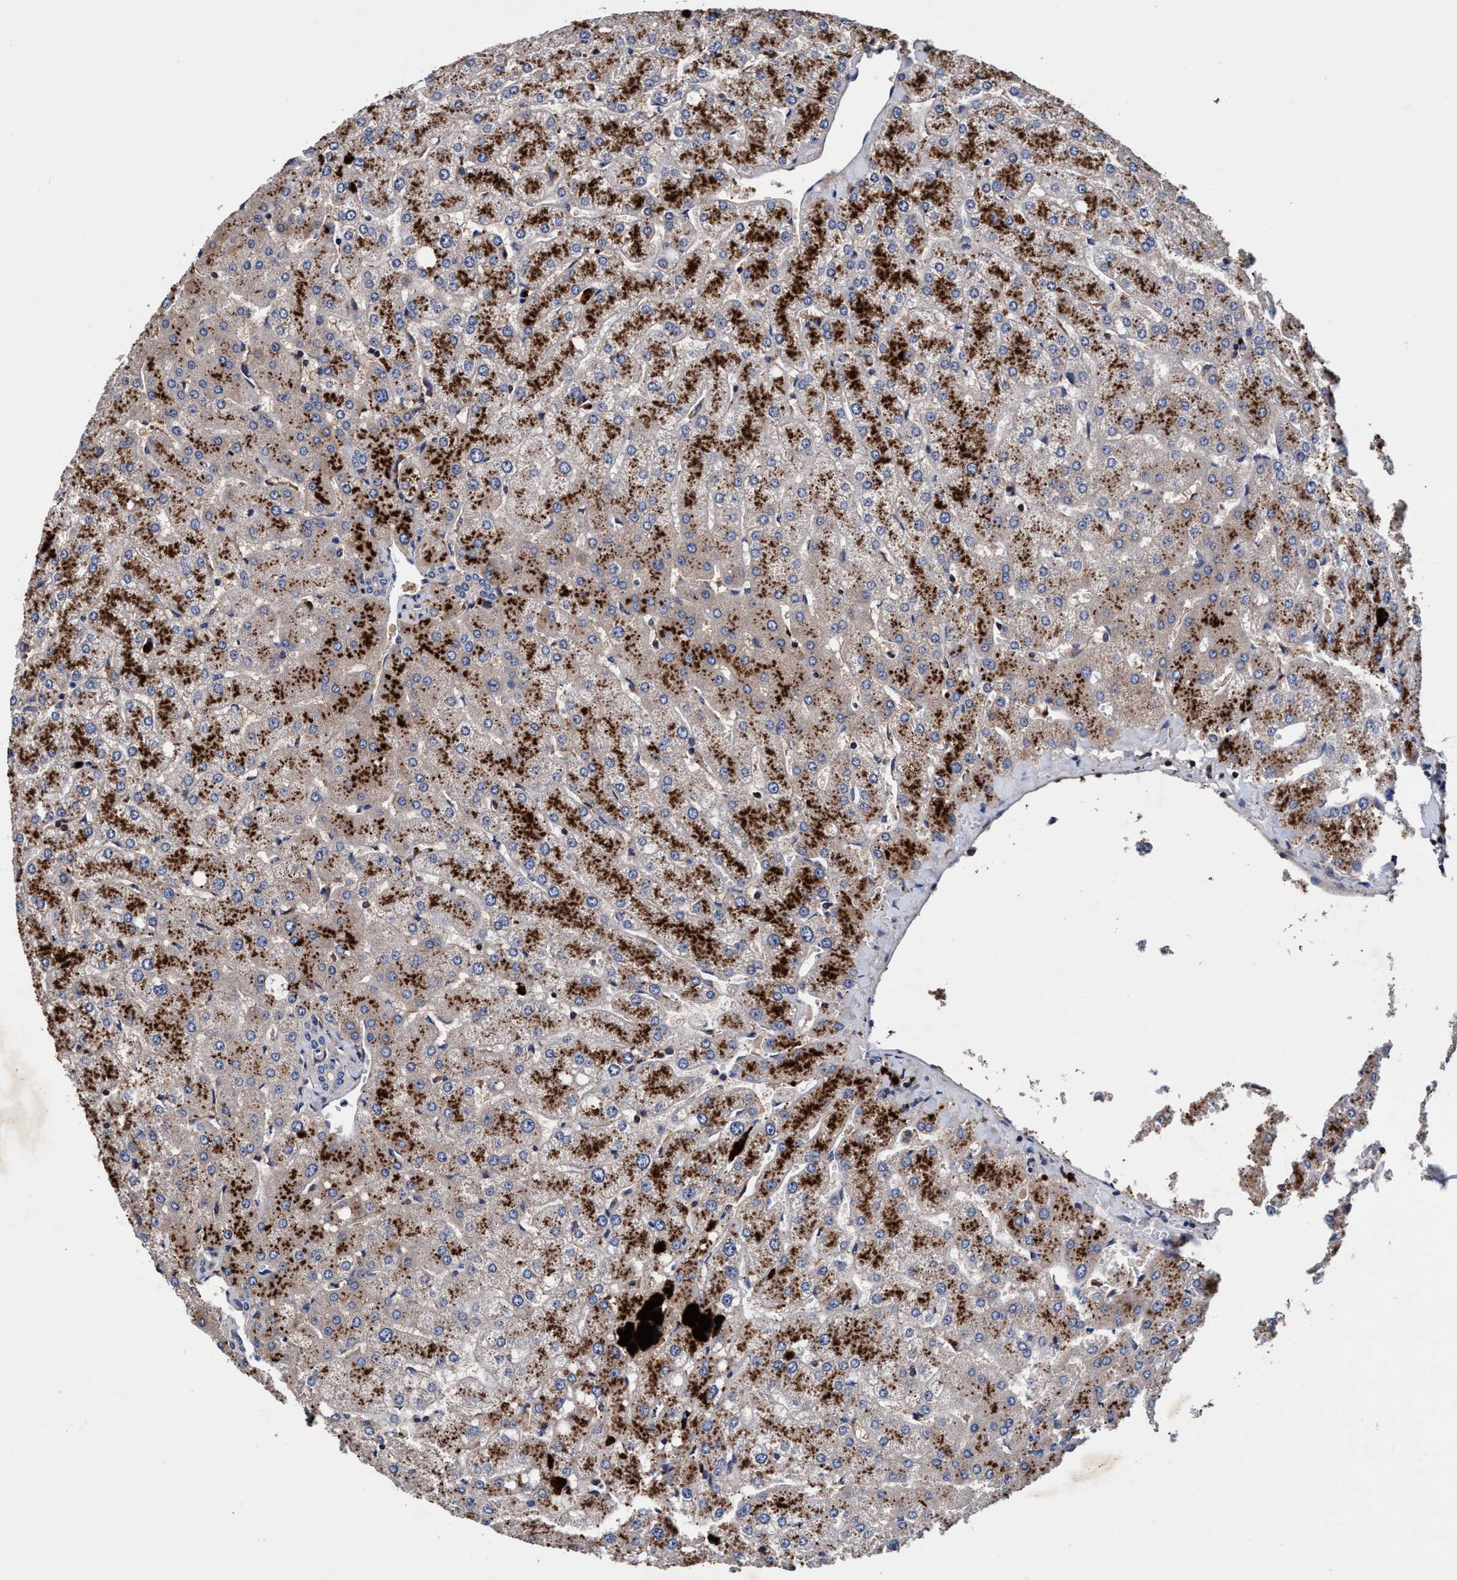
{"staining": {"intensity": "weak", "quantity": "<25%", "location": "cytoplasmic/membranous"}, "tissue": "liver", "cell_type": "Cholangiocytes", "image_type": "normal", "snomed": [{"axis": "morphology", "description": "Normal tissue, NOS"}, {"axis": "topography", "description": "Liver"}], "caption": "This is an IHC photomicrograph of normal human liver. There is no positivity in cholangiocytes.", "gene": "RNF208", "patient": {"sex": "female", "age": 54}}